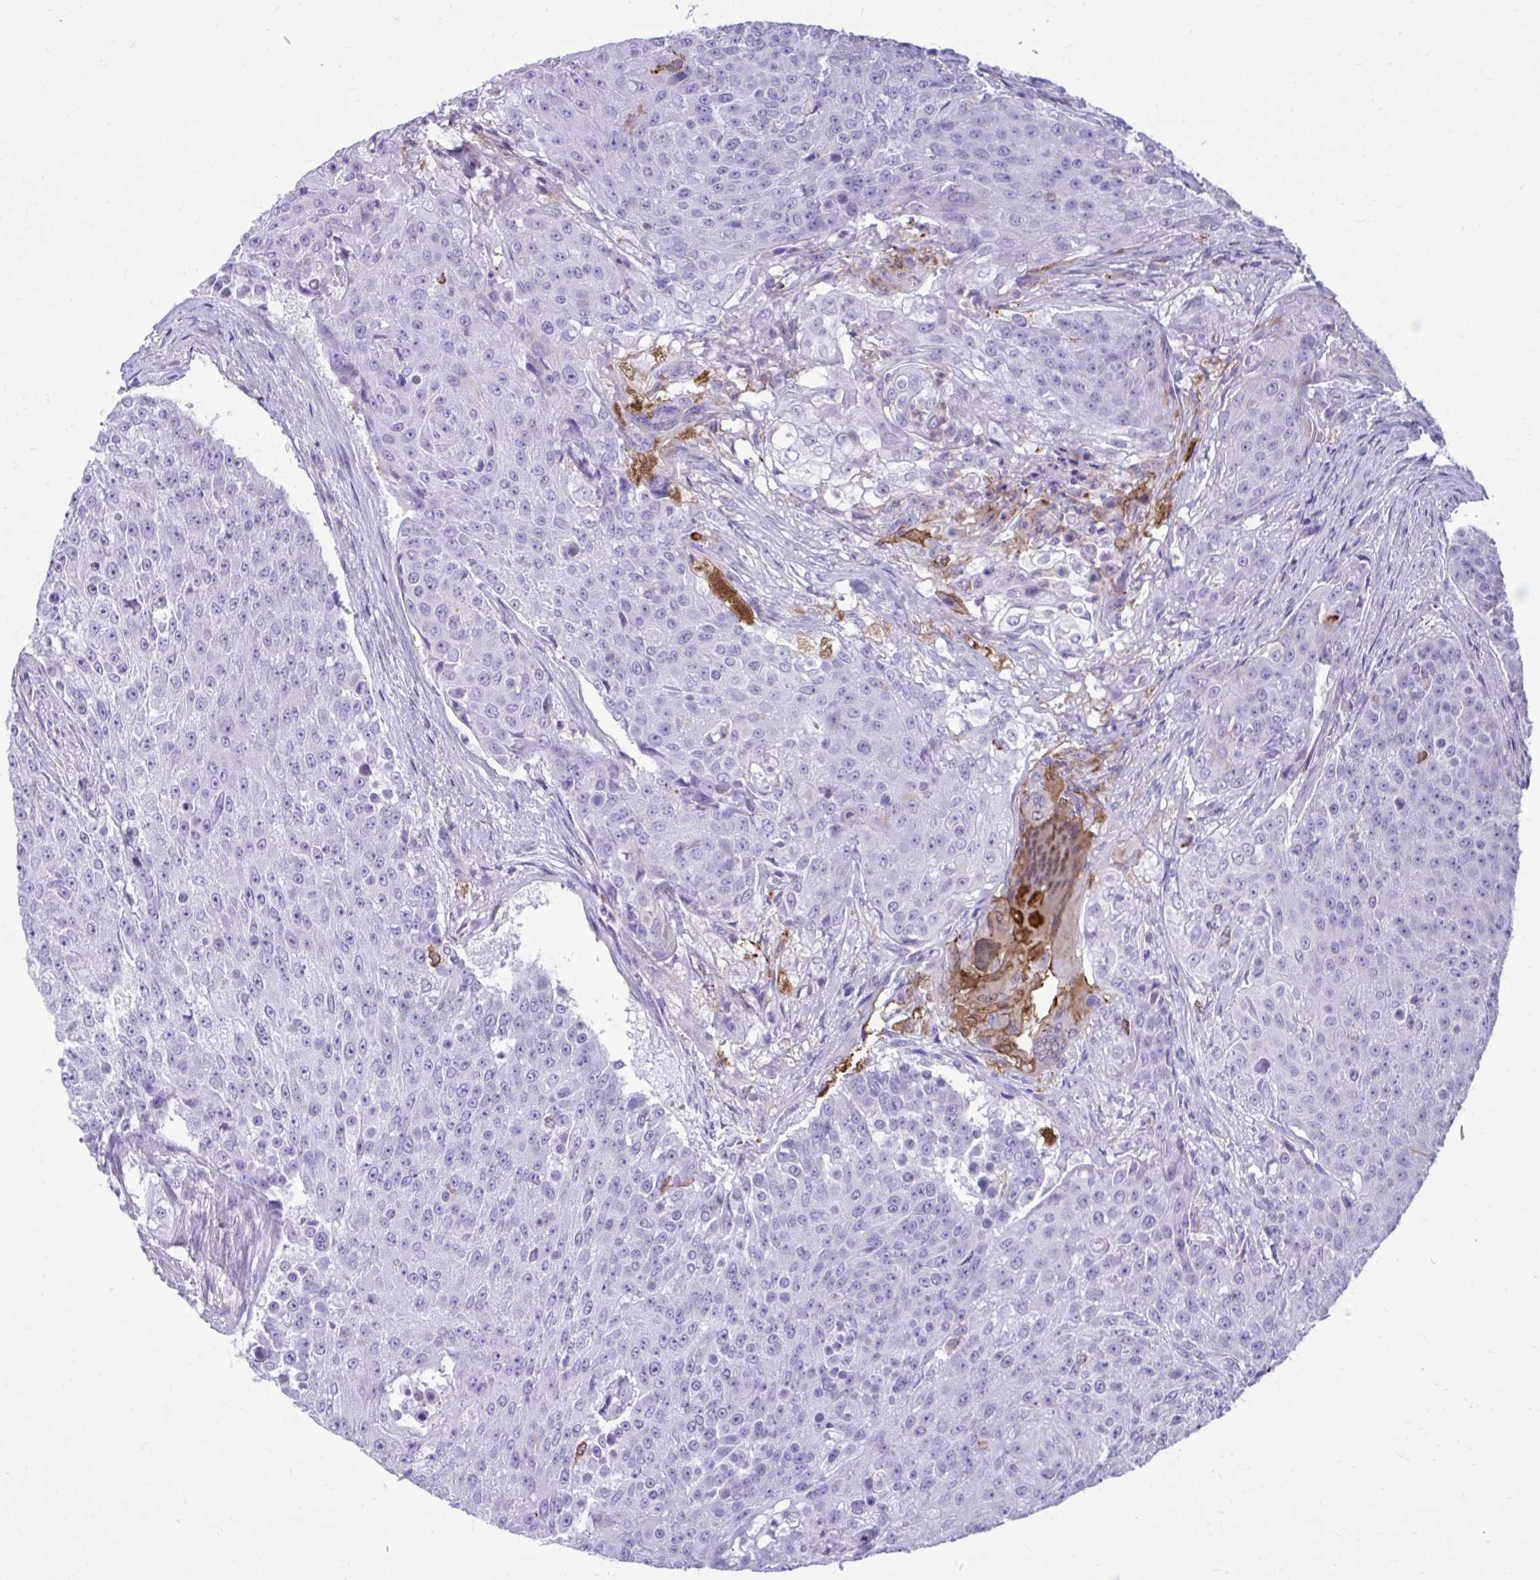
{"staining": {"intensity": "moderate", "quantity": "<25%", "location": "cytoplasmic/membranous"}, "tissue": "urothelial cancer", "cell_type": "Tumor cells", "image_type": "cancer", "snomed": [{"axis": "morphology", "description": "Urothelial carcinoma, High grade"}, {"axis": "topography", "description": "Urinary bladder"}], "caption": "Protein staining demonstrates moderate cytoplasmic/membranous staining in about <25% of tumor cells in high-grade urothelial carcinoma.", "gene": "TLR7", "patient": {"sex": "female", "age": 63}}